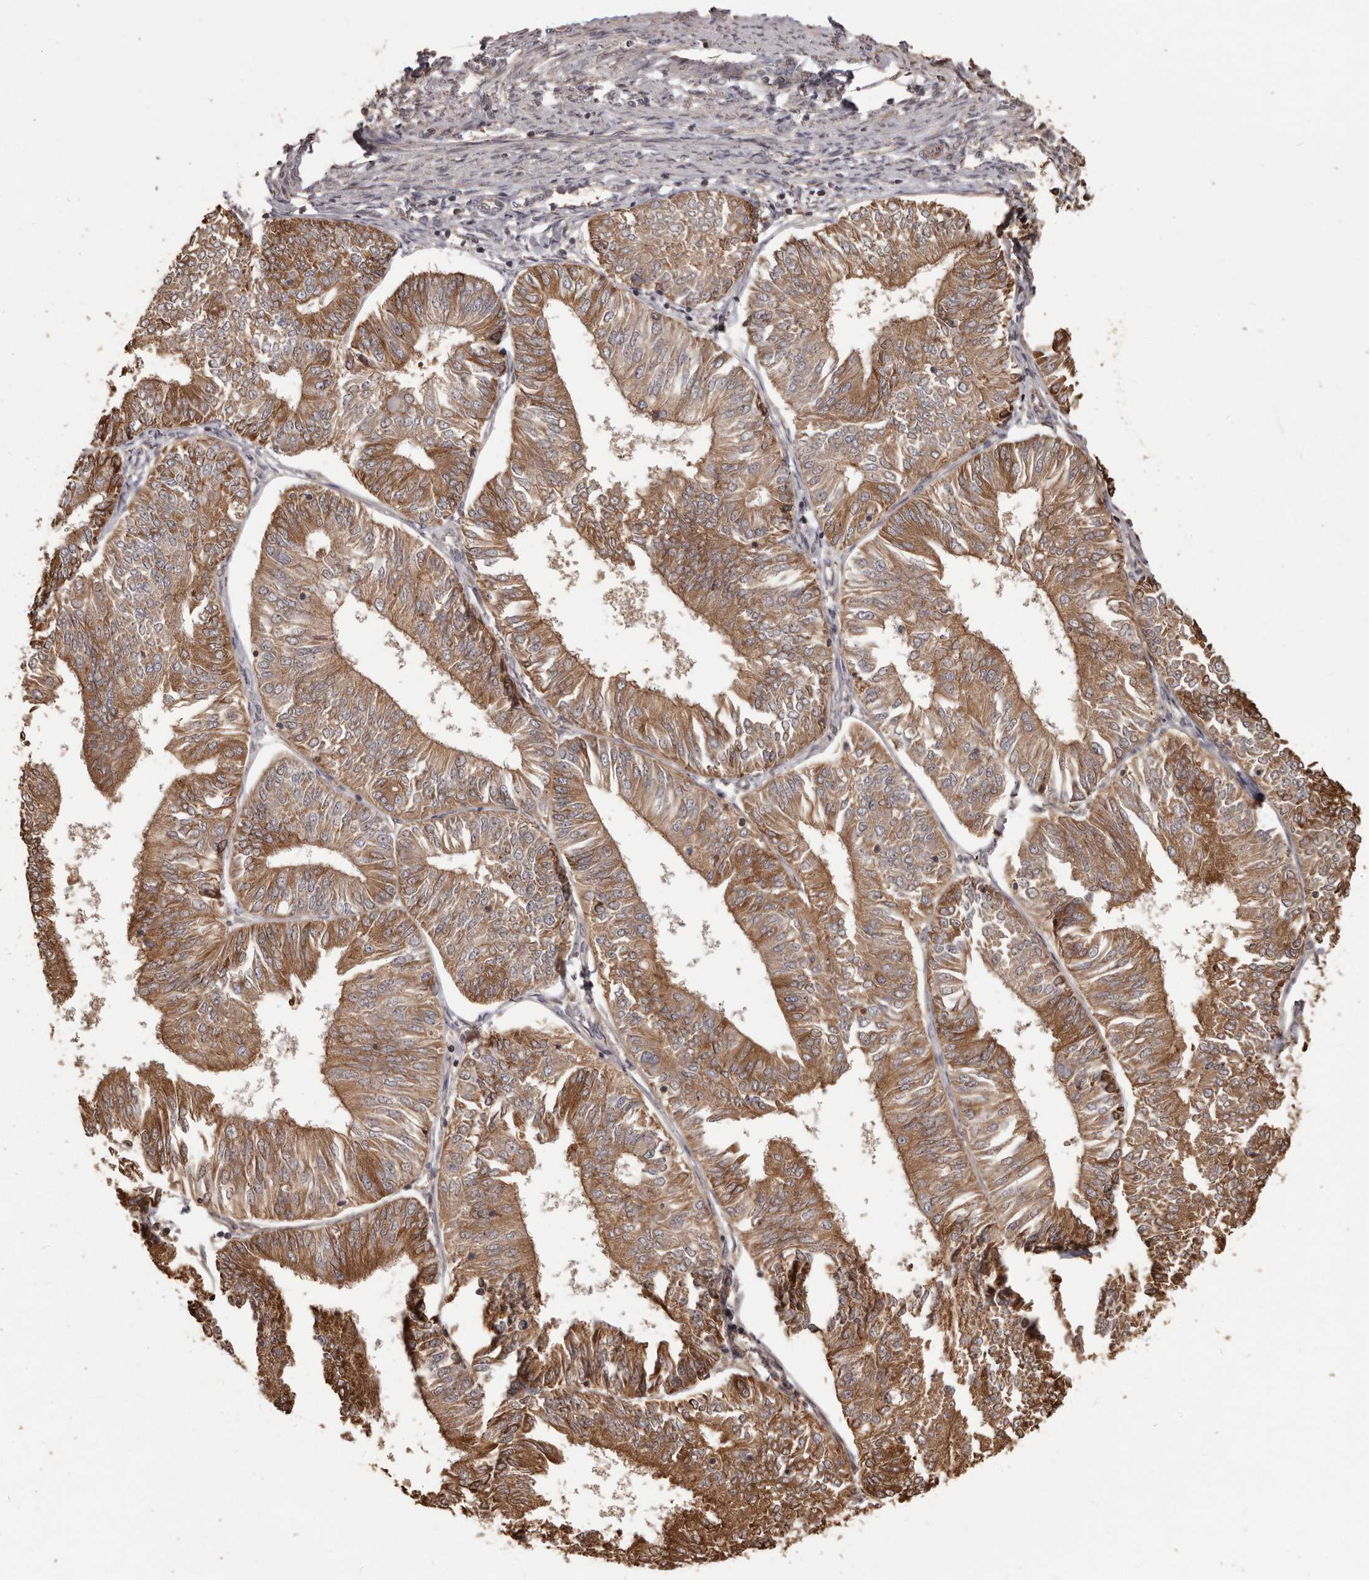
{"staining": {"intensity": "moderate", "quantity": ">75%", "location": "cytoplasmic/membranous"}, "tissue": "endometrial cancer", "cell_type": "Tumor cells", "image_type": "cancer", "snomed": [{"axis": "morphology", "description": "Adenocarcinoma, NOS"}, {"axis": "topography", "description": "Endometrium"}], "caption": "Brown immunohistochemical staining in endometrial cancer exhibits moderate cytoplasmic/membranous expression in approximately >75% of tumor cells.", "gene": "MTO1", "patient": {"sex": "female", "age": 58}}